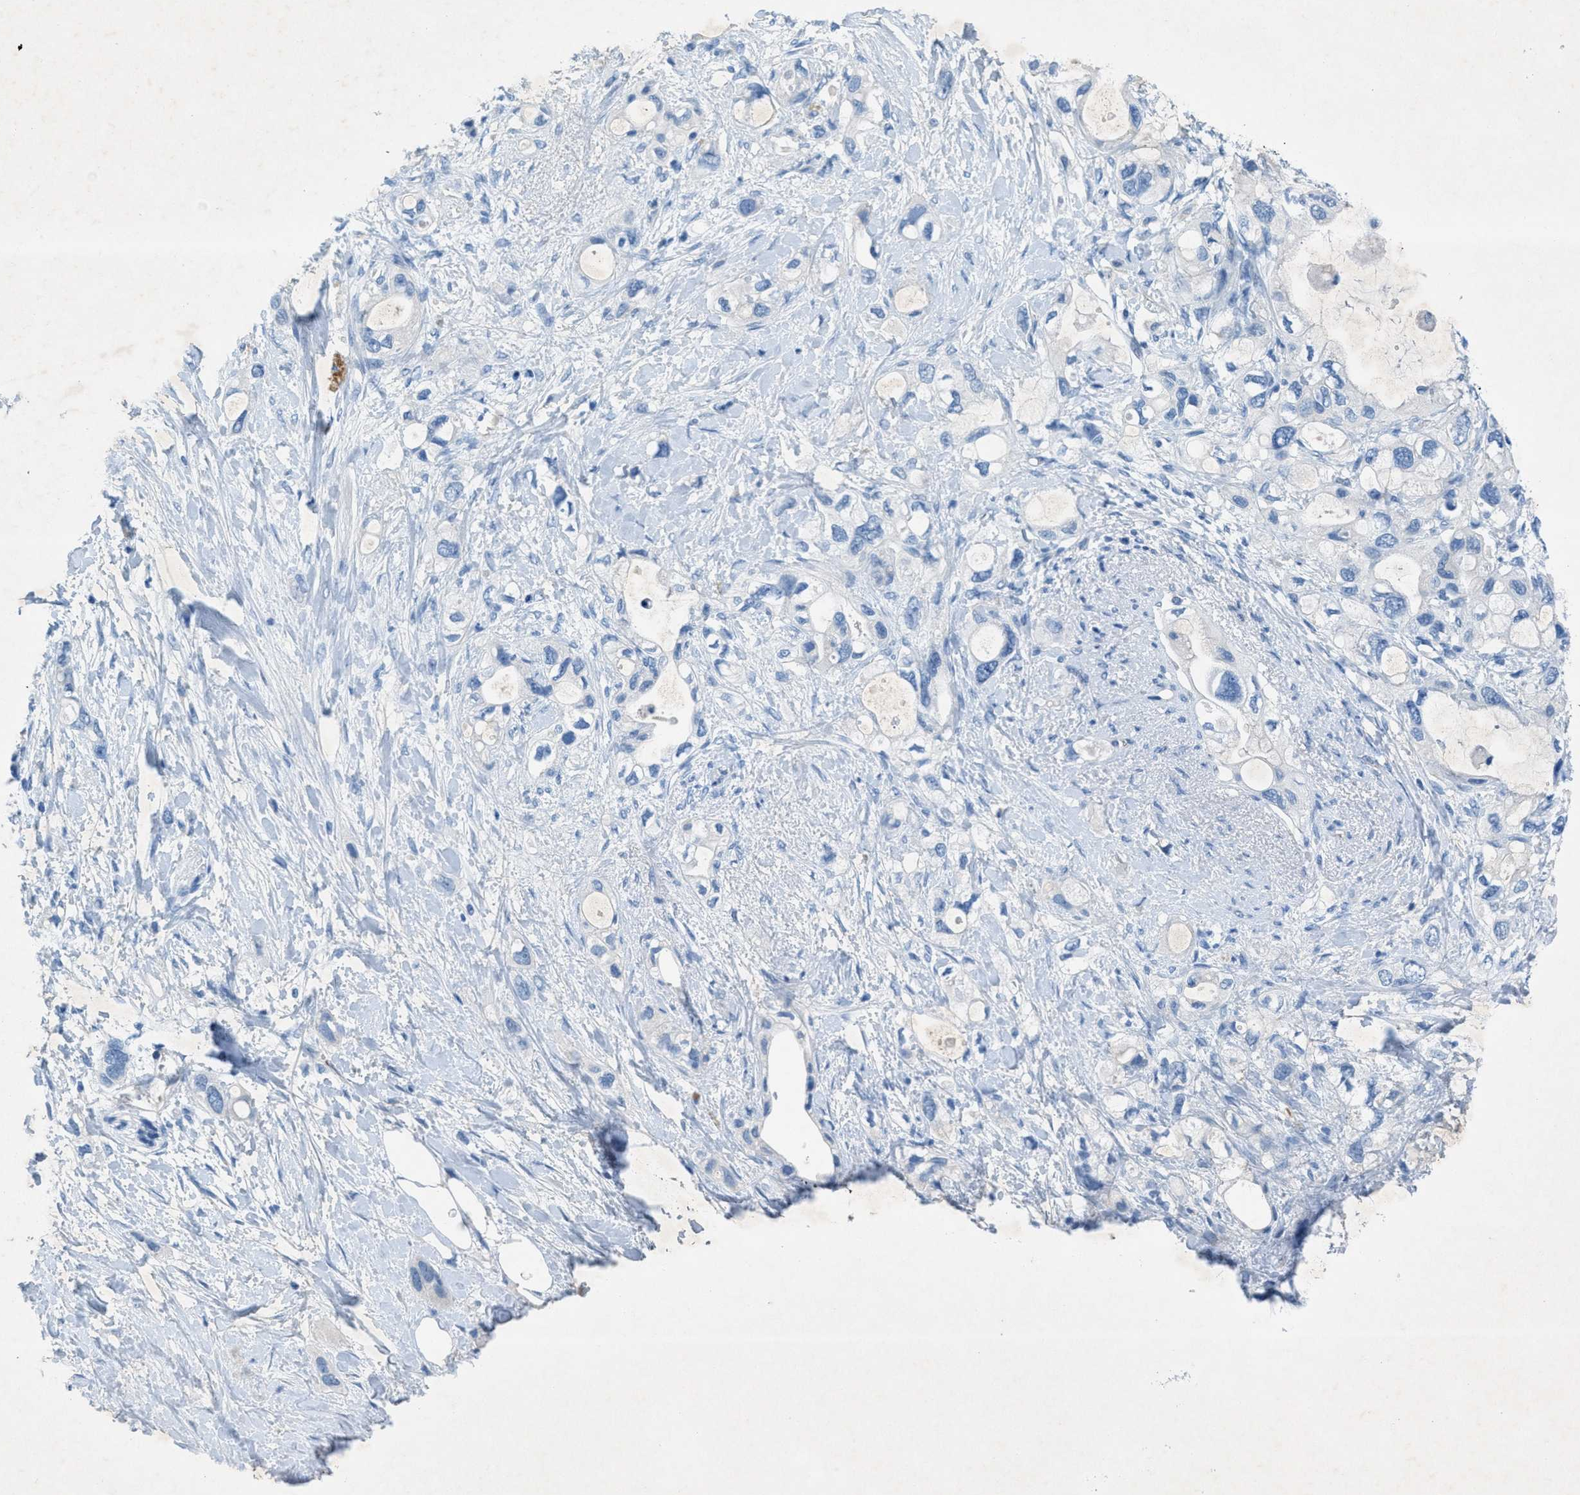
{"staining": {"intensity": "negative", "quantity": "none", "location": "none"}, "tissue": "pancreatic cancer", "cell_type": "Tumor cells", "image_type": "cancer", "snomed": [{"axis": "morphology", "description": "Adenocarcinoma, NOS"}, {"axis": "topography", "description": "Pancreas"}], "caption": "This is an immunohistochemistry photomicrograph of adenocarcinoma (pancreatic). There is no positivity in tumor cells.", "gene": "GALNT17", "patient": {"sex": "female", "age": 56}}